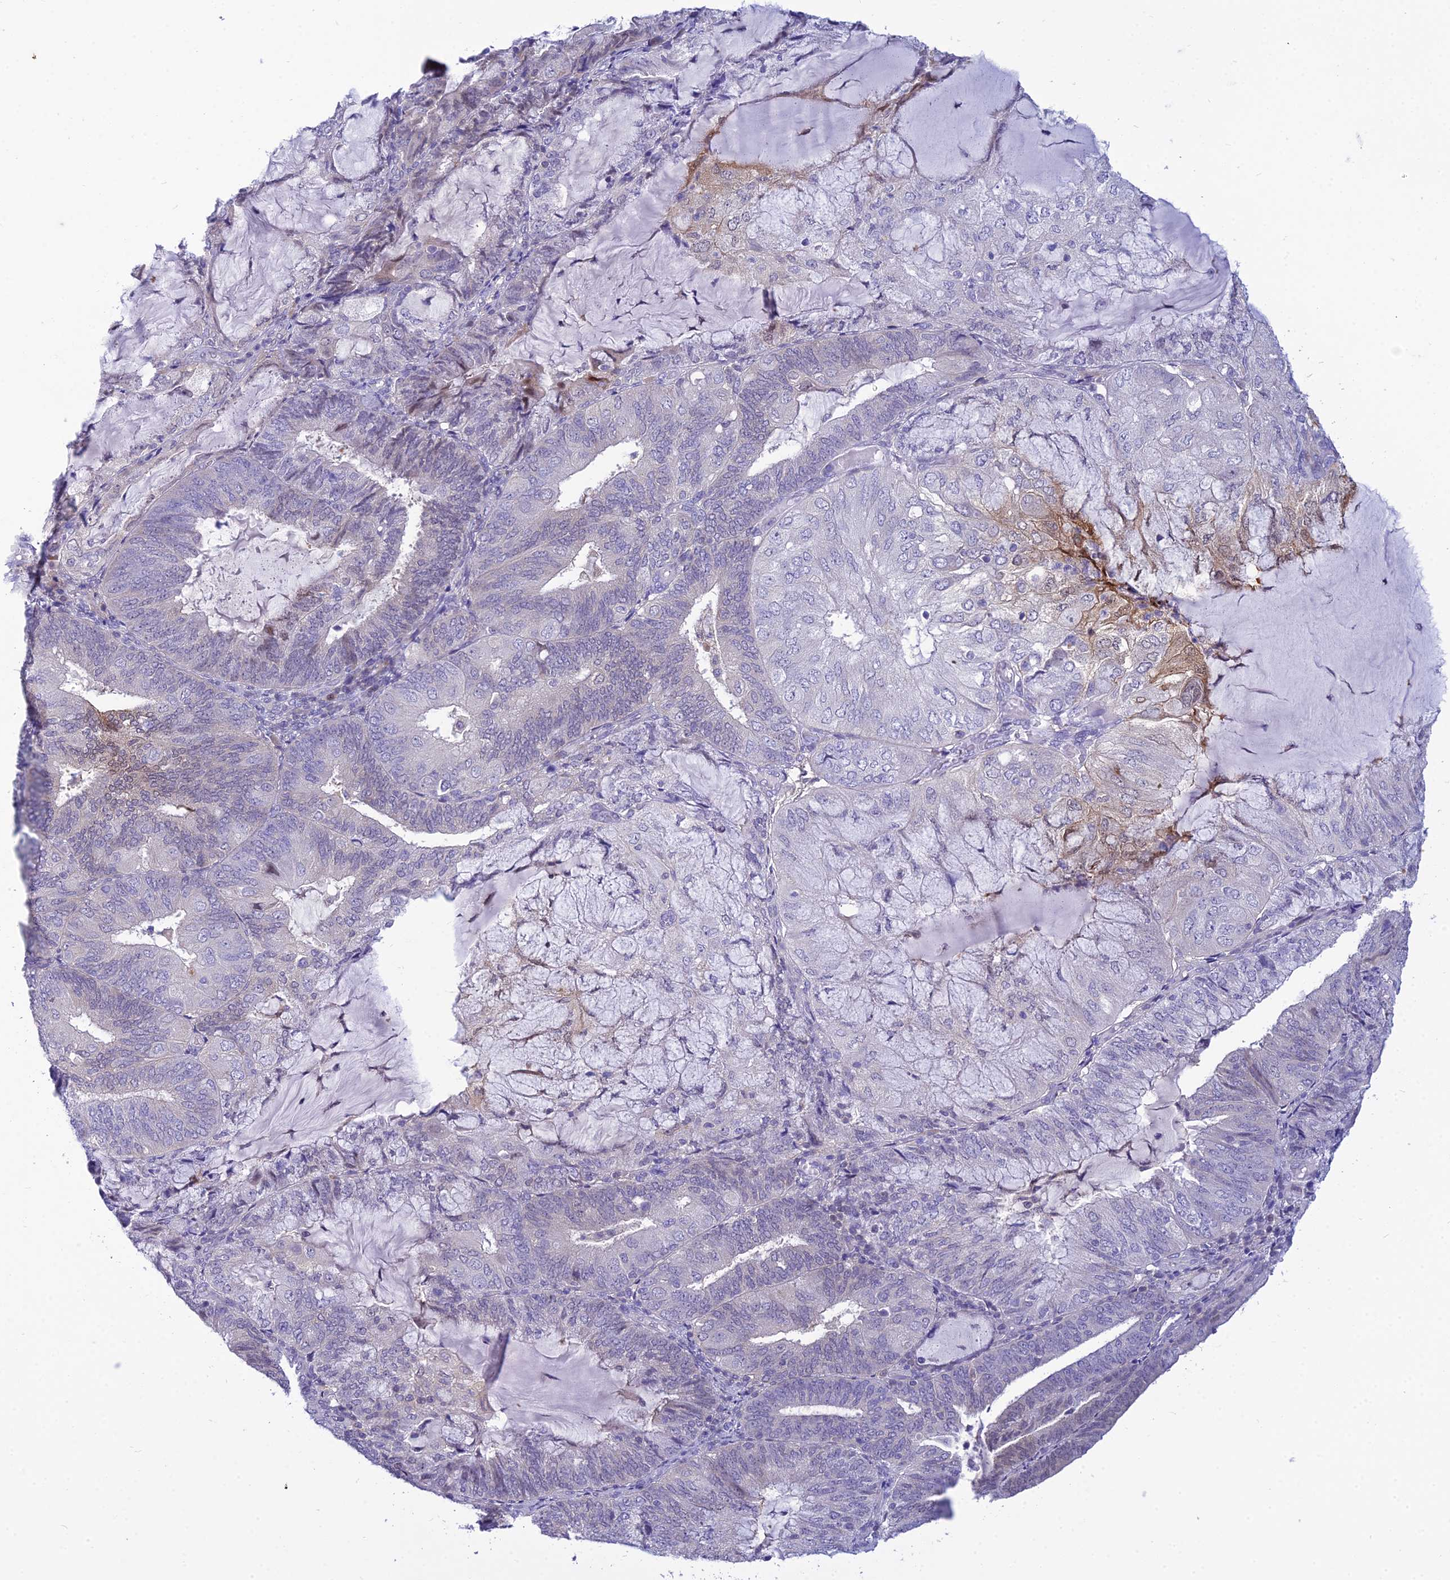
{"staining": {"intensity": "moderate", "quantity": "<25%", "location": "cytoplasmic/membranous,nuclear"}, "tissue": "endometrial cancer", "cell_type": "Tumor cells", "image_type": "cancer", "snomed": [{"axis": "morphology", "description": "Adenocarcinoma, NOS"}, {"axis": "topography", "description": "Endometrium"}], "caption": "Immunohistochemical staining of endometrial cancer (adenocarcinoma) demonstrates low levels of moderate cytoplasmic/membranous and nuclear protein expression in about <25% of tumor cells.", "gene": "ZMIZ1", "patient": {"sex": "female", "age": 81}}